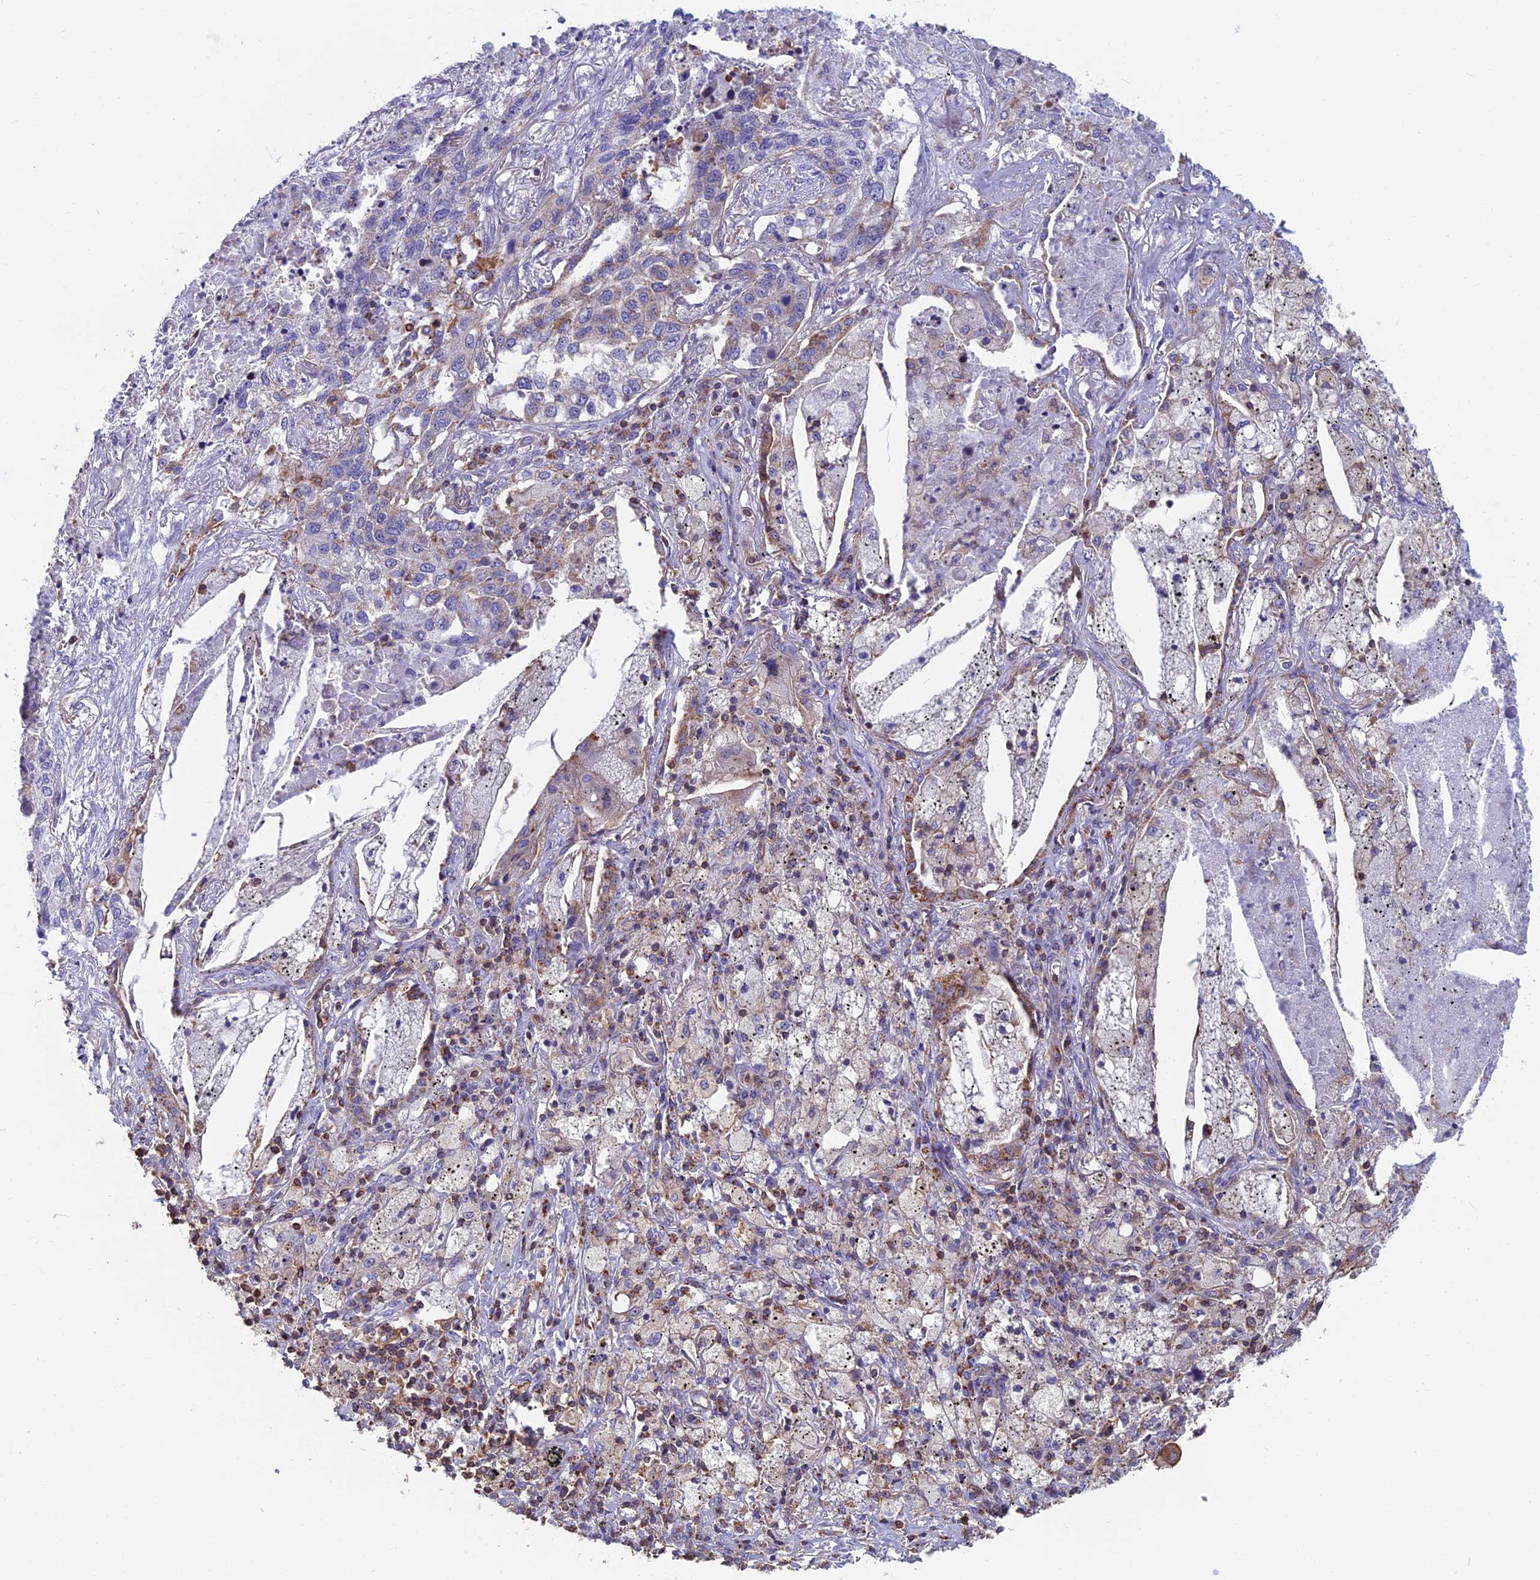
{"staining": {"intensity": "weak", "quantity": "<25%", "location": "cytoplasmic/membranous"}, "tissue": "lung cancer", "cell_type": "Tumor cells", "image_type": "cancer", "snomed": [{"axis": "morphology", "description": "Squamous cell carcinoma, NOS"}, {"axis": "topography", "description": "Lung"}], "caption": "Immunohistochemical staining of human lung cancer (squamous cell carcinoma) shows no significant positivity in tumor cells.", "gene": "HSD17B8", "patient": {"sex": "female", "age": 63}}